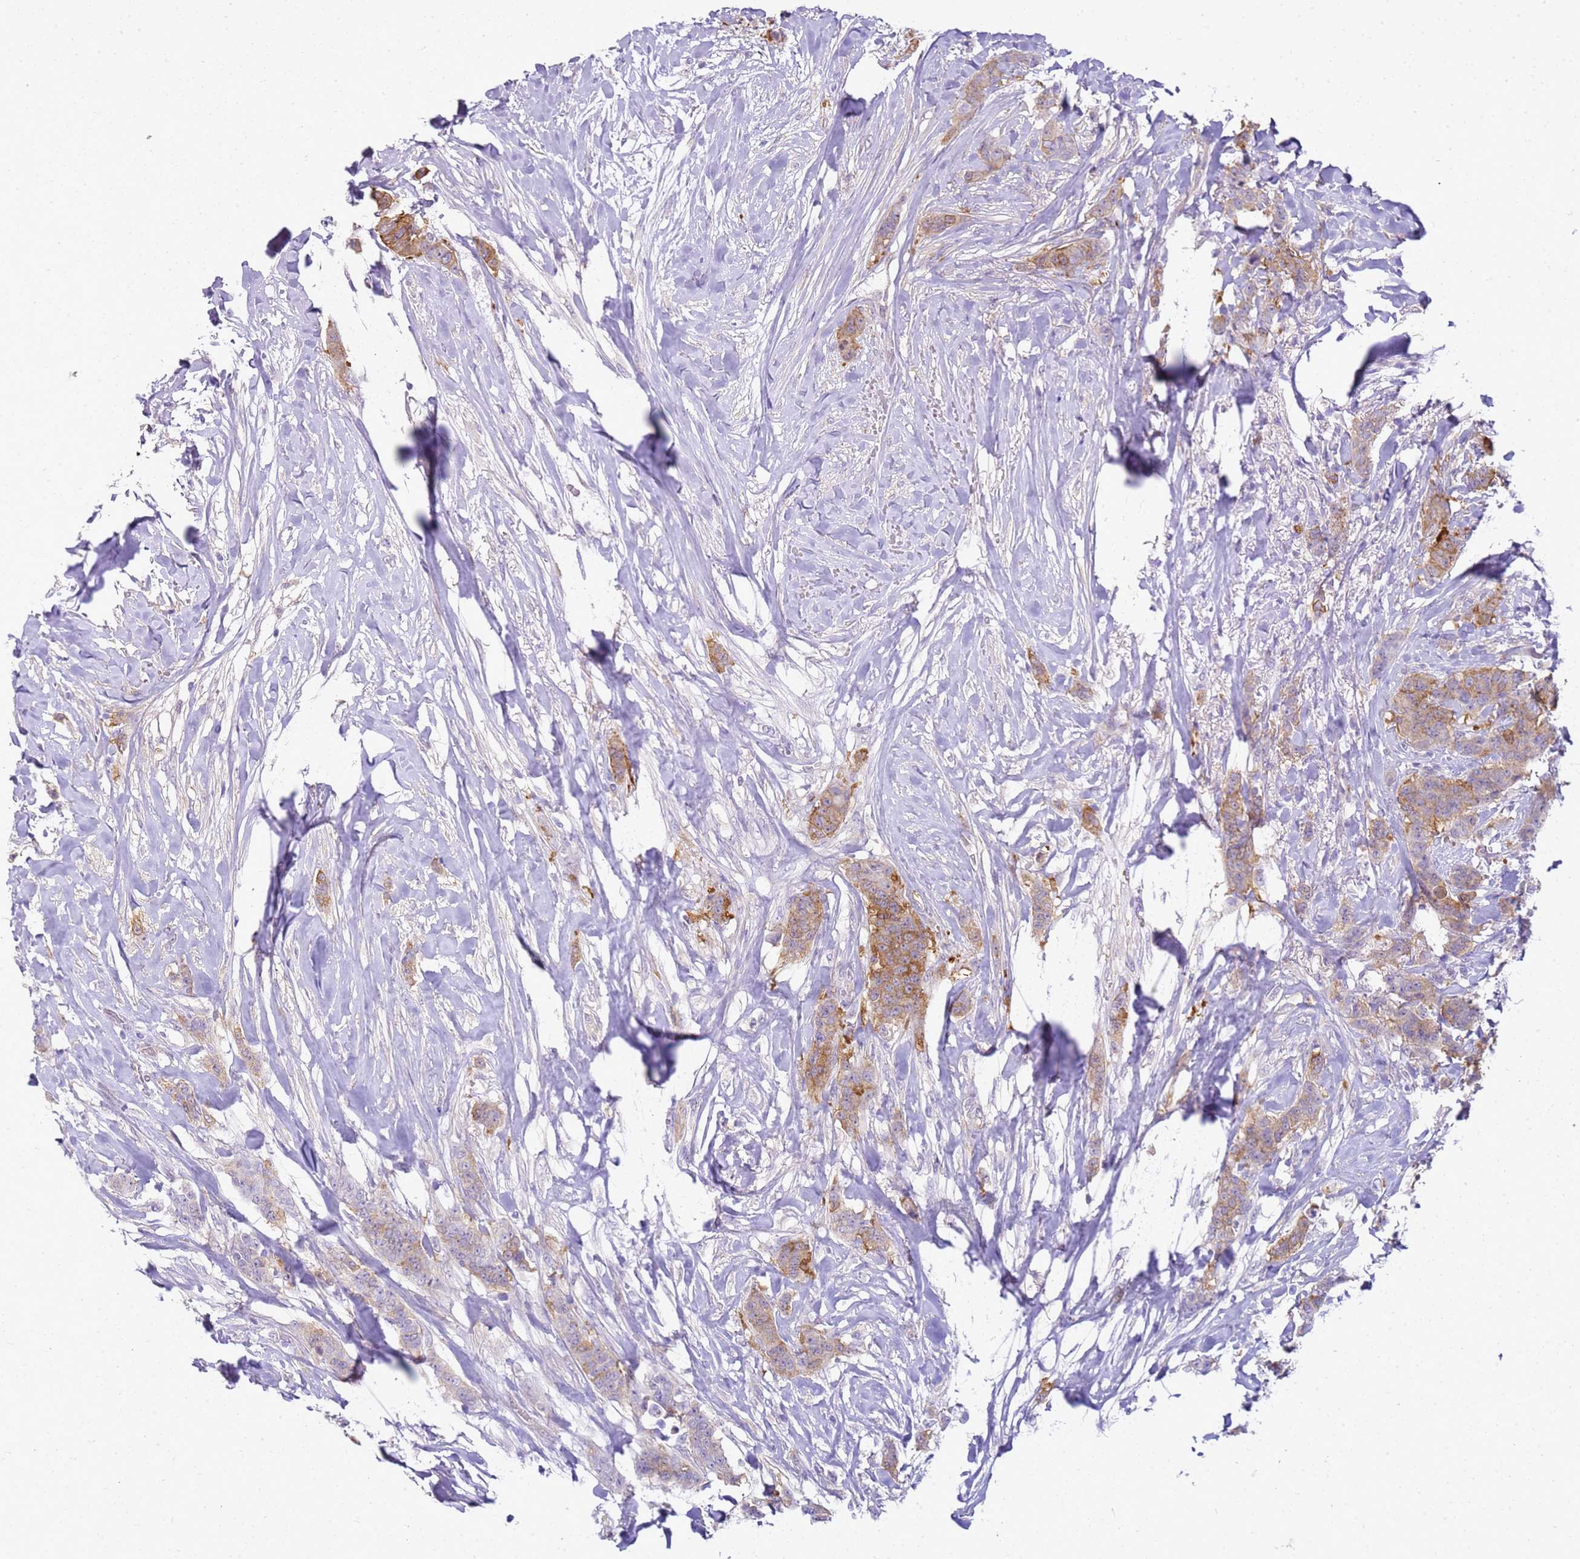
{"staining": {"intensity": "moderate", "quantity": ">75%", "location": "cytoplasmic/membranous"}, "tissue": "breast cancer", "cell_type": "Tumor cells", "image_type": "cancer", "snomed": [{"axis": "morphology", "description": "Duct carcinoma"}, {"axis": "topography", "description": "Breast"}], "caption": "An immunohistochemistry histopathology image of neoplastic tissue is shown. Protein staining in brown highlights moderate cytoplasmic/membranous positivity in breast cancer within tumor cells.", "gene": "HSPB1", "patient": {"sex": "female", "age": 40}}